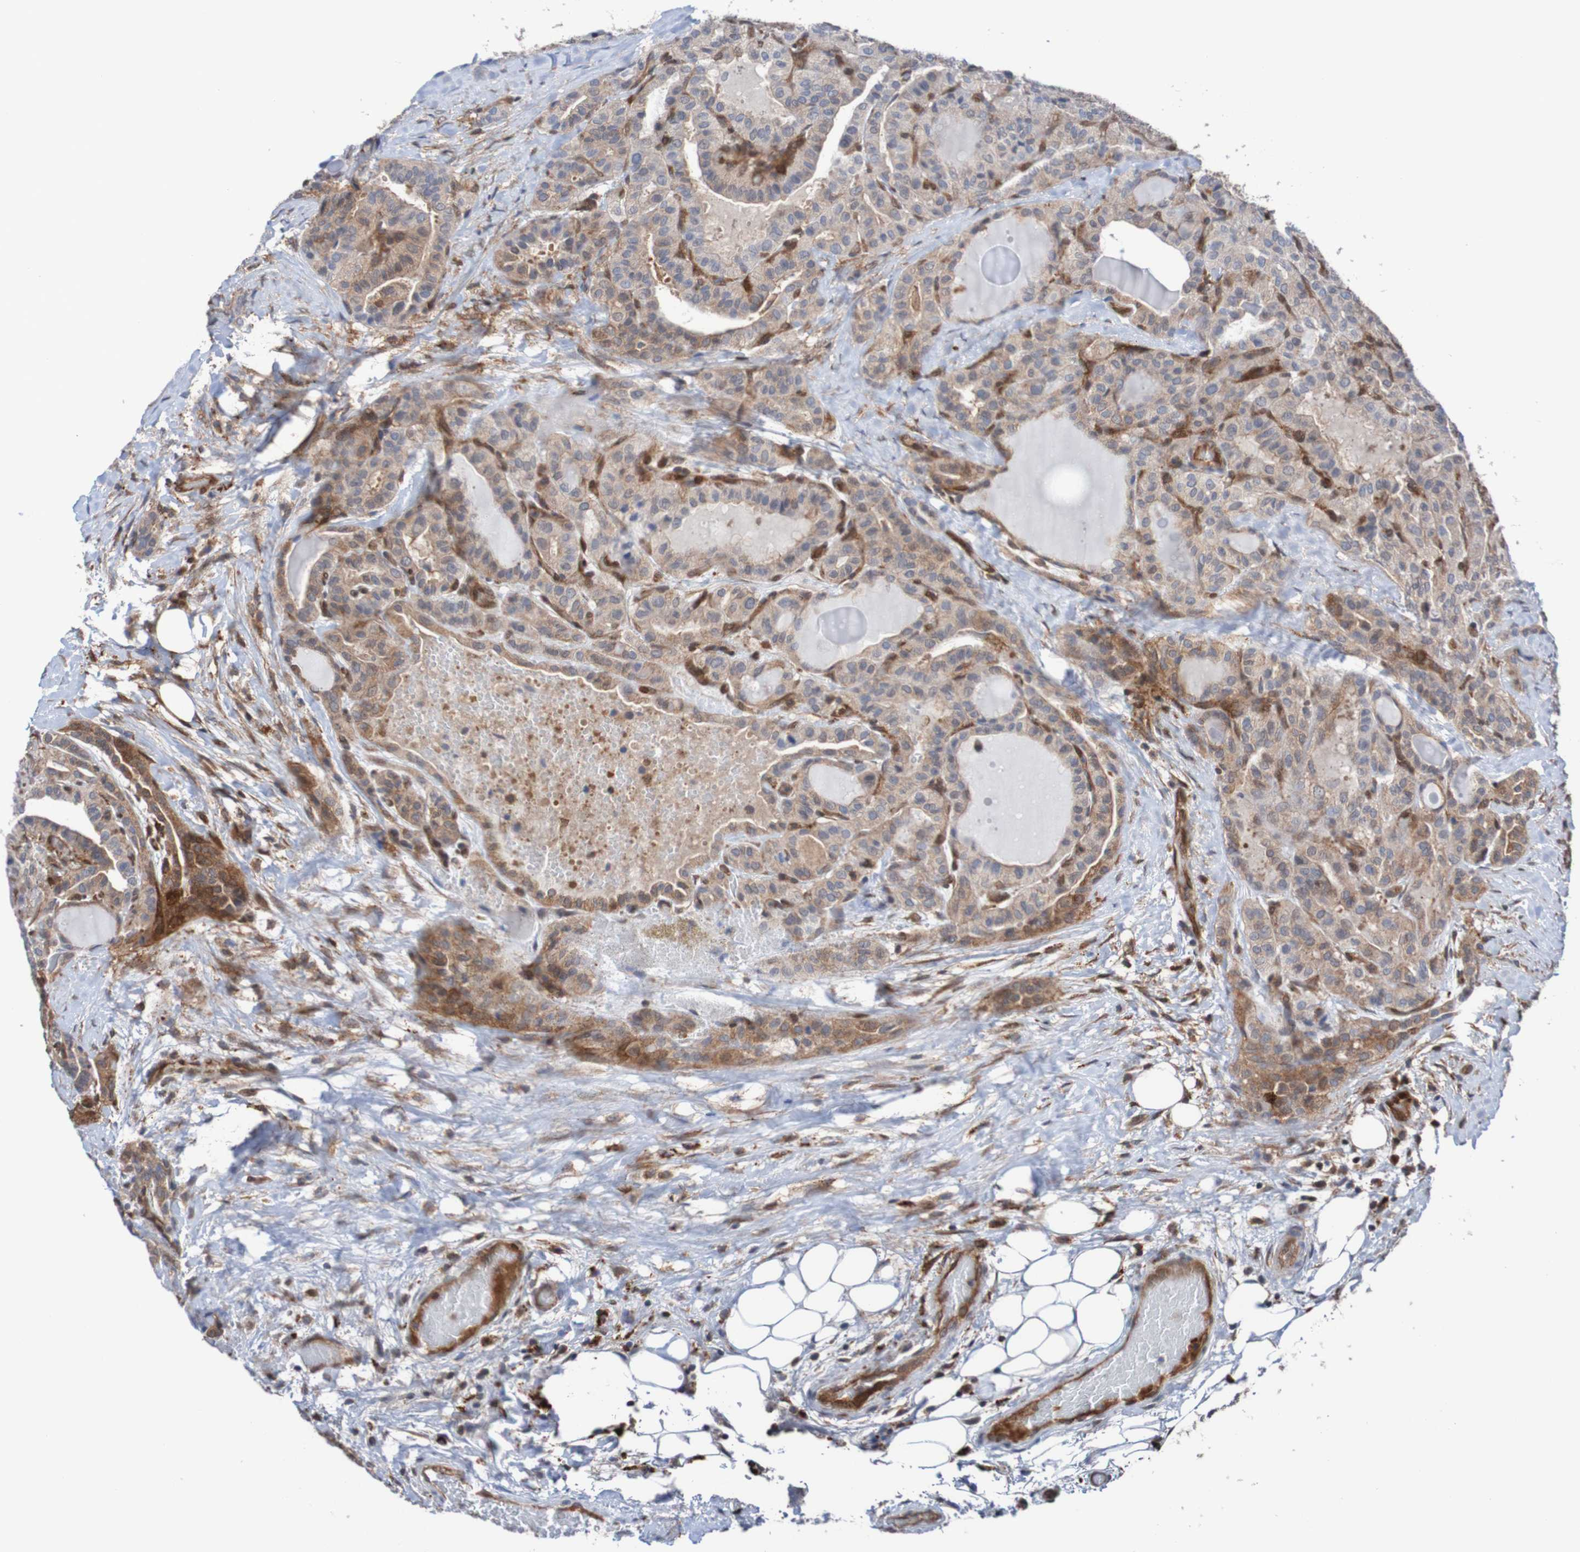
{"staining": {"intensity": "weak", "quantity": ">75%", "location": "cytoplasmic/membranous"}, "tissue": "thyroid cancer", "cell_type": "Tumor cells", "image_type": "cancer", "snomed": [{"axis": "morphology", "description": "Papillary adenocarcinoma, NOS"}, {"axis": "topography", "description": "Thyroid gland"}], "caption": "IHC (DAB (3,3'-diaminobenzidine)) staining of human papillary adenocarcinoma (thyroid) demonstrates weak cytoplasmic/membranous protein positivity in about >75% of tumor cells.", "gene": "RIGI", "patient": {"sex": "male", "age": 77}}